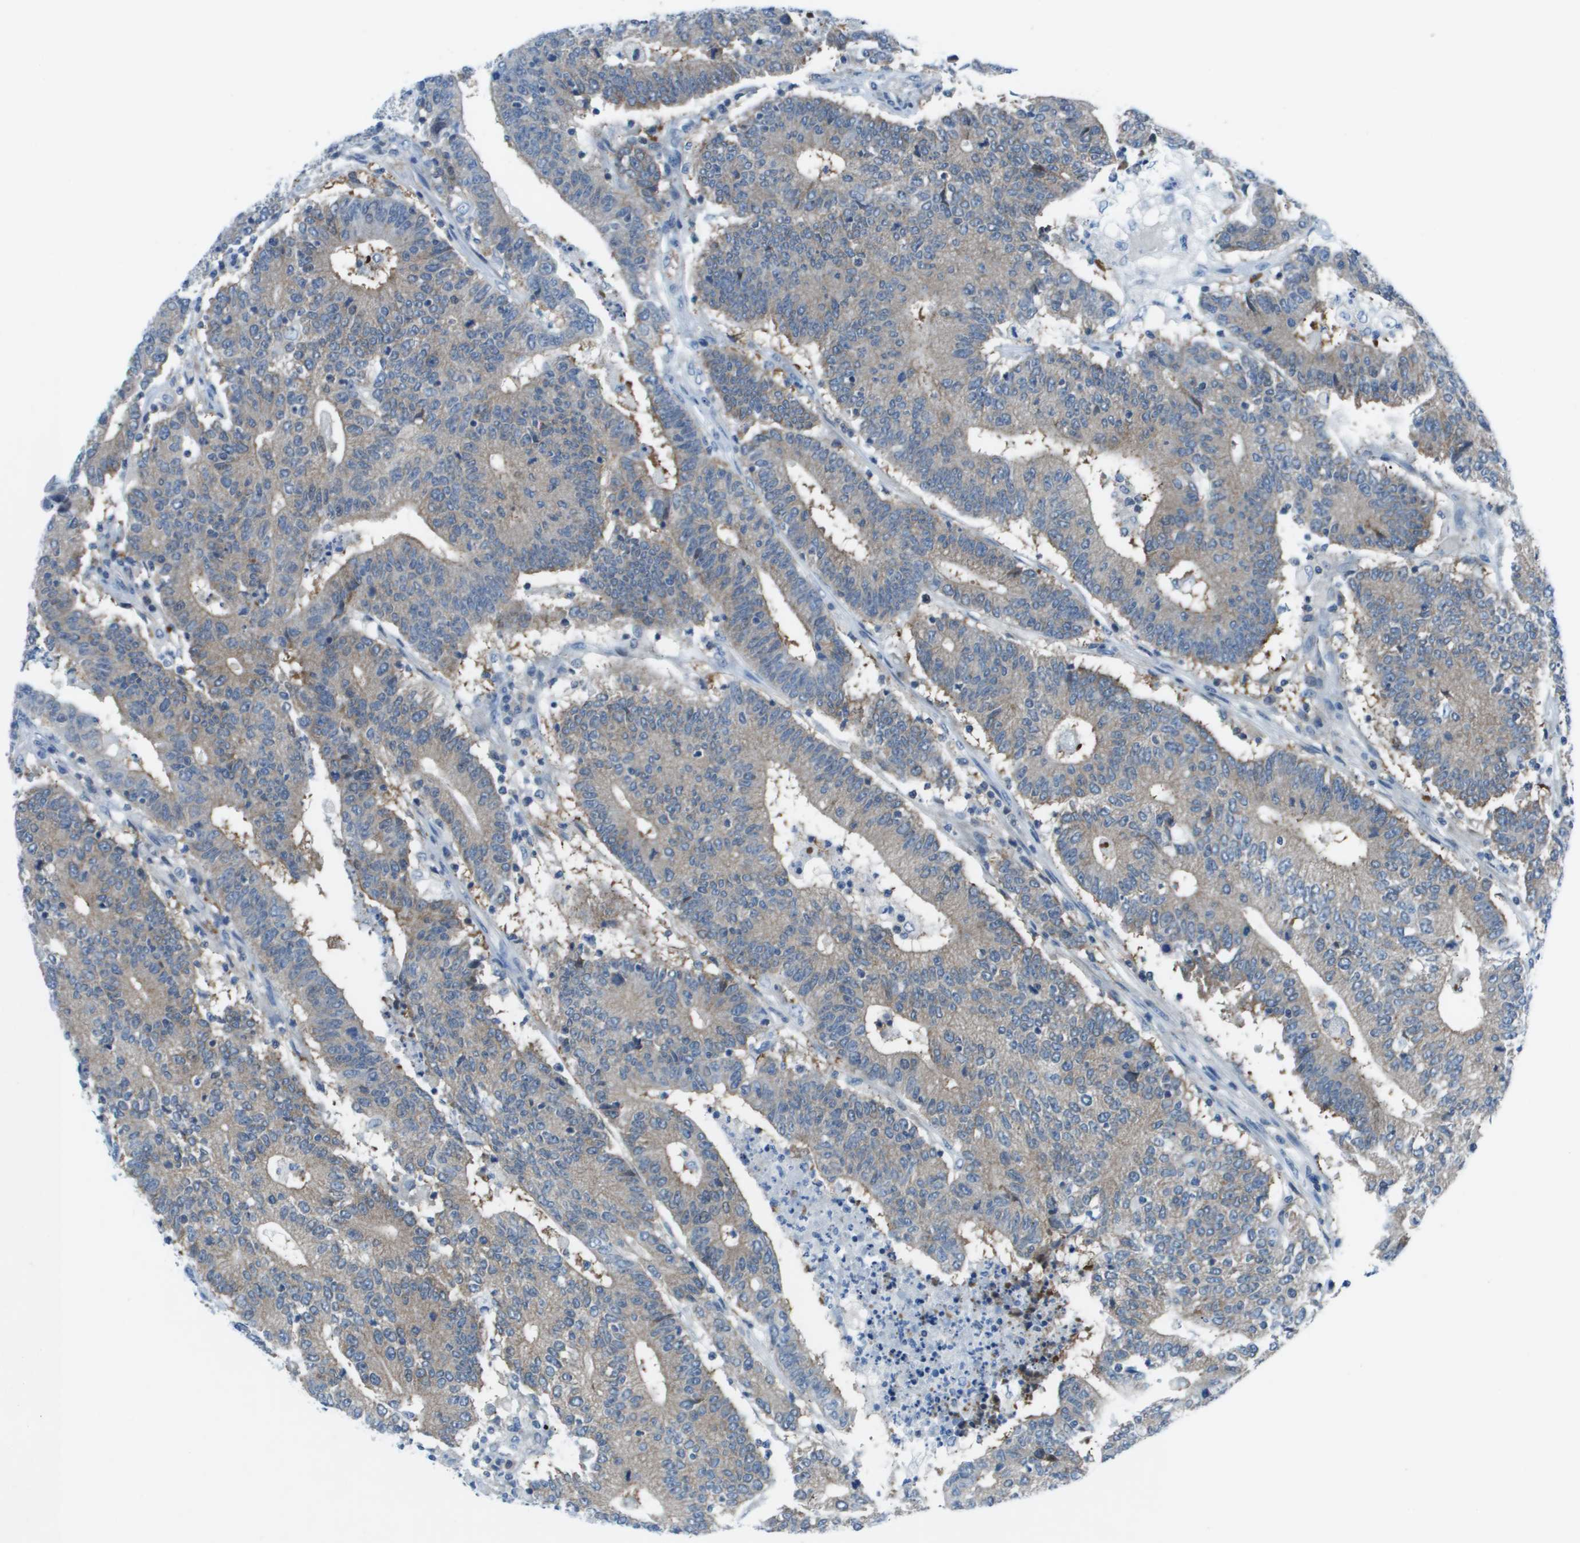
{"staining": {"intensity": "moderate", "quantity": ">75%", "location": "cytoplasmic/membranous"}, "tissue": "colorectal cancer", "cell_type": "Tumor cells", "image_type": "cancer", "snomed": [{"axis": "morphology", "description": "Normal tissue, NOS"}, {"axis": "morphology", "description": "Adenocarcinoma, NOS"}, {"axis": "topography", "description": "Colon"}], "caption": "This is a photomicrograph of immunohistochemistry (IHC) staining of colorectal cancer, which shows moderate staining in the cytoplasmic/membranous of tumor cells.", "gene": "STIP1", "patient": {"sex": "female", "age": 75}}